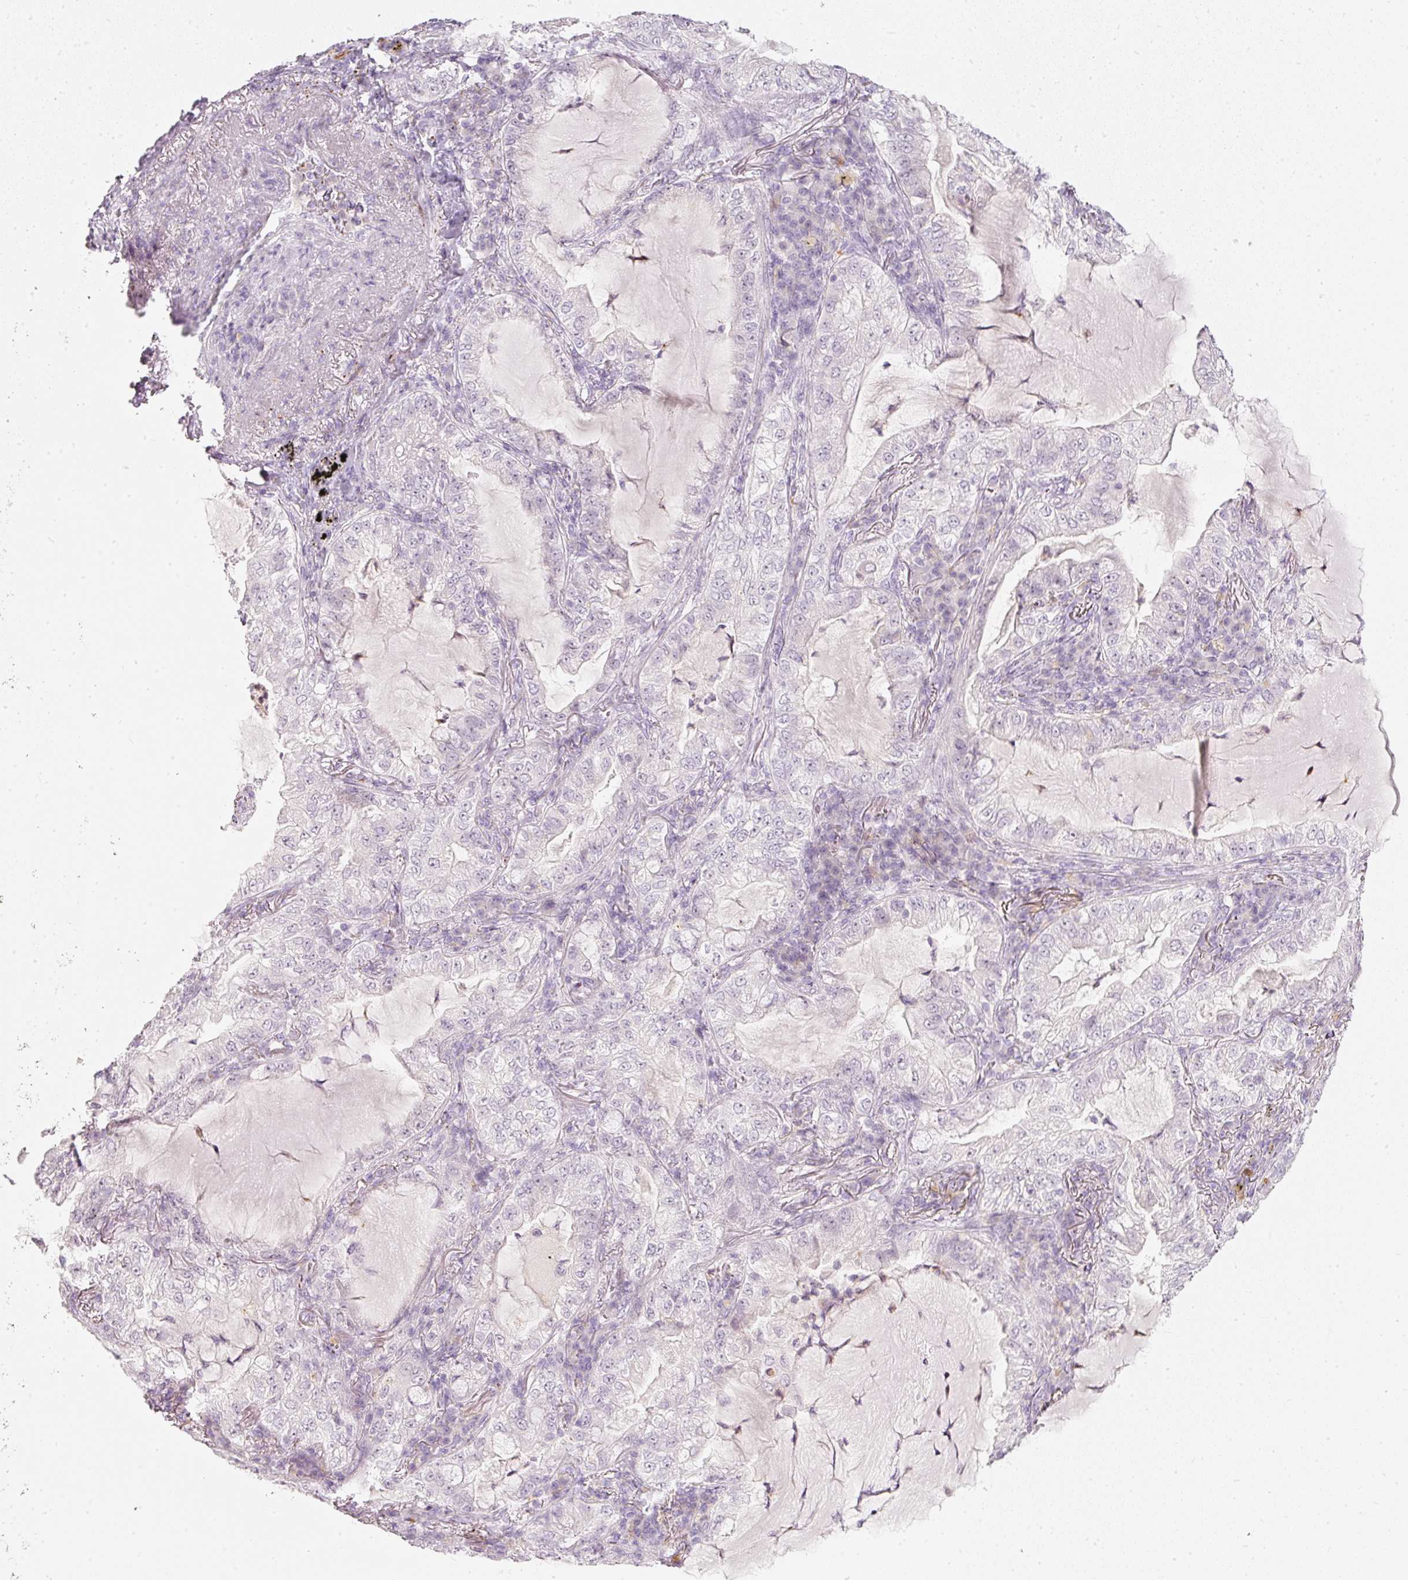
{"staining": {"intensity": "negative", "quantity": "none", "location": "none"}, "tissue": "lung cancer", "cell_type": "Tumor cells", "image_type": "cancer", "snomed": [{"axis": "morphology", "description": "Adenocarcinoma, NOS"}, {"axis": "topography", "description": "Lung"}], "caption": "This photomicrograph is of lung adenocarcinoma stained with immunohistochemistry to label a protein in brown with the nuclei are counter-stained blue. There is no staining in tumor cells. Brightfield microscopy of immunohistochemistry (IHC) stained with DAB (brown) and hematoxylin (blue), captured at high magnification.", "gene": "LECT2", "patient": {"sex": "female", "age": 73}}